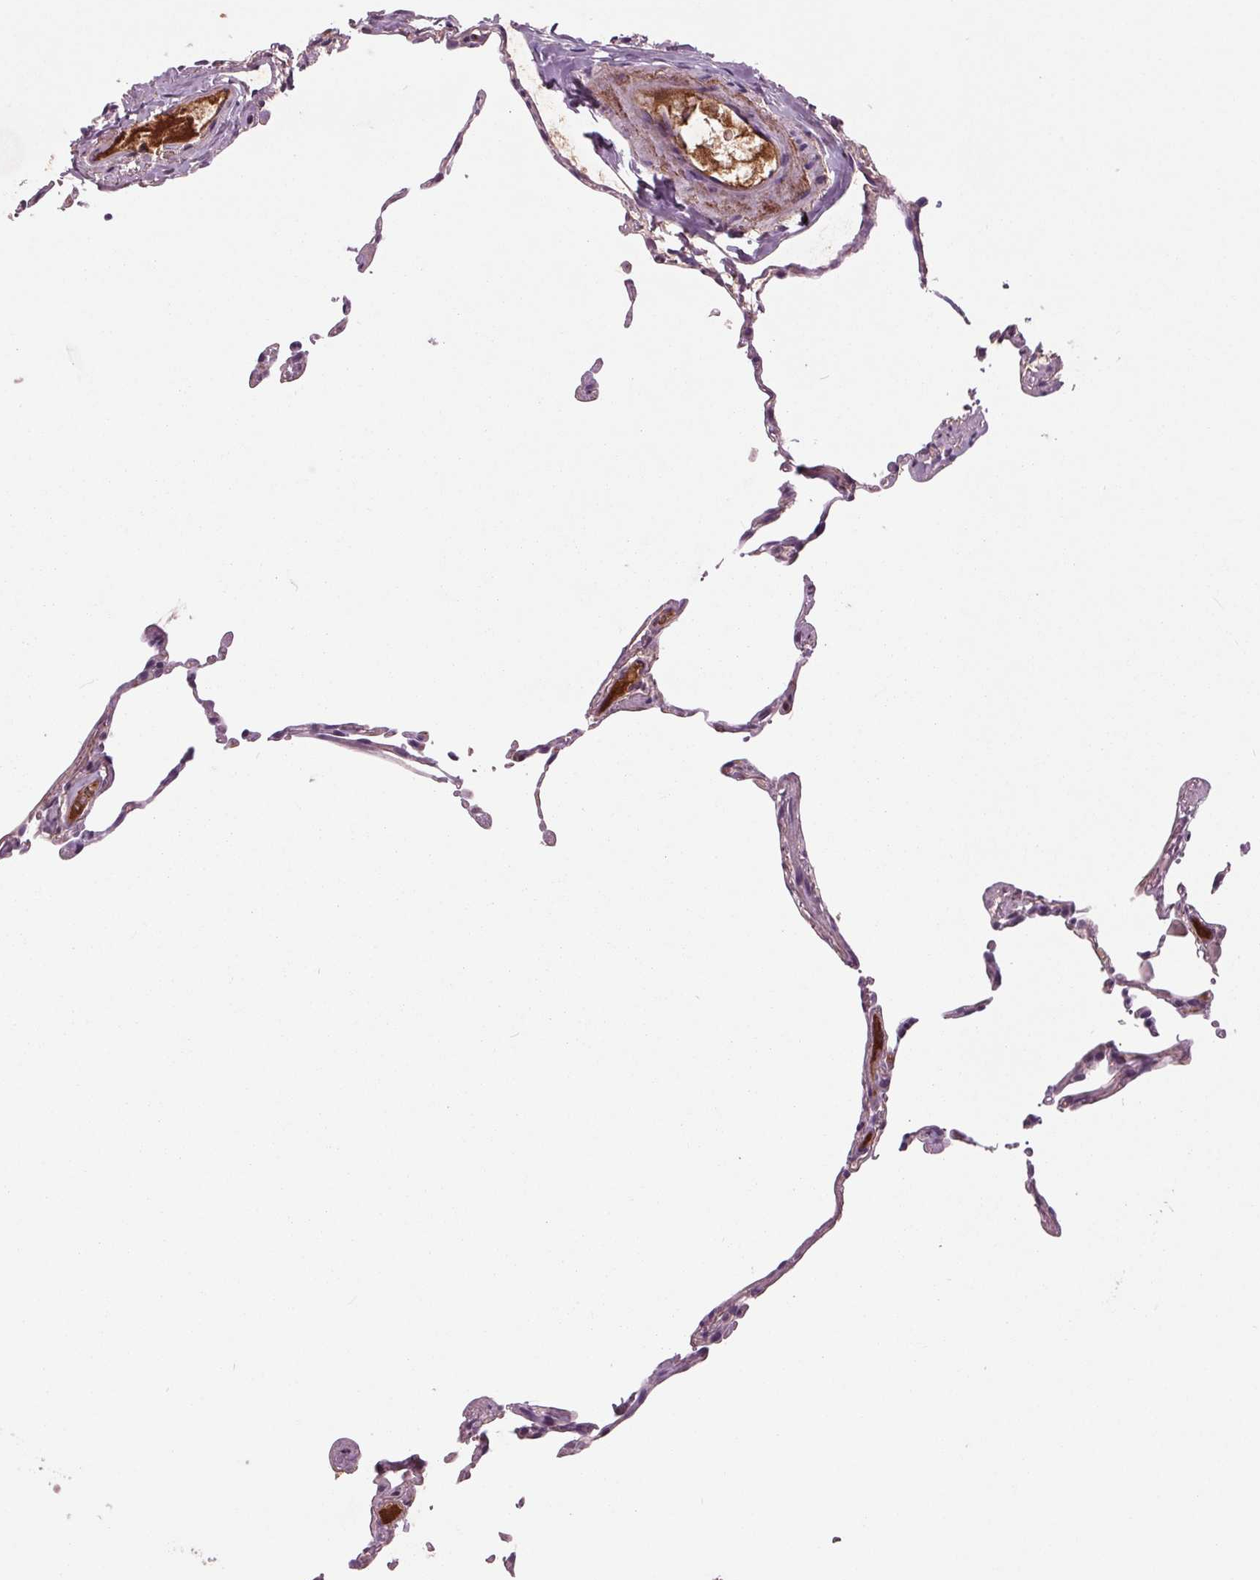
{"staining": {"intensity": "weak", "quantity": "<25%", "location": "cytoplasmic/membranous"}, "tissue": "lung", "cell_type": "Alveolar cells", "image_type": "normal", "snomed": [{"axis": "morphology", "description": "Normal tissue, NOS"}, {"axis": "topography", "description": "Lung"}], "caption": "The image displays no staining of alveolar cells in normal lung. (DAB immunohistochemistry, high magnification).", "gene": "C6", "patient": {"sex": "female", "age": 57}}